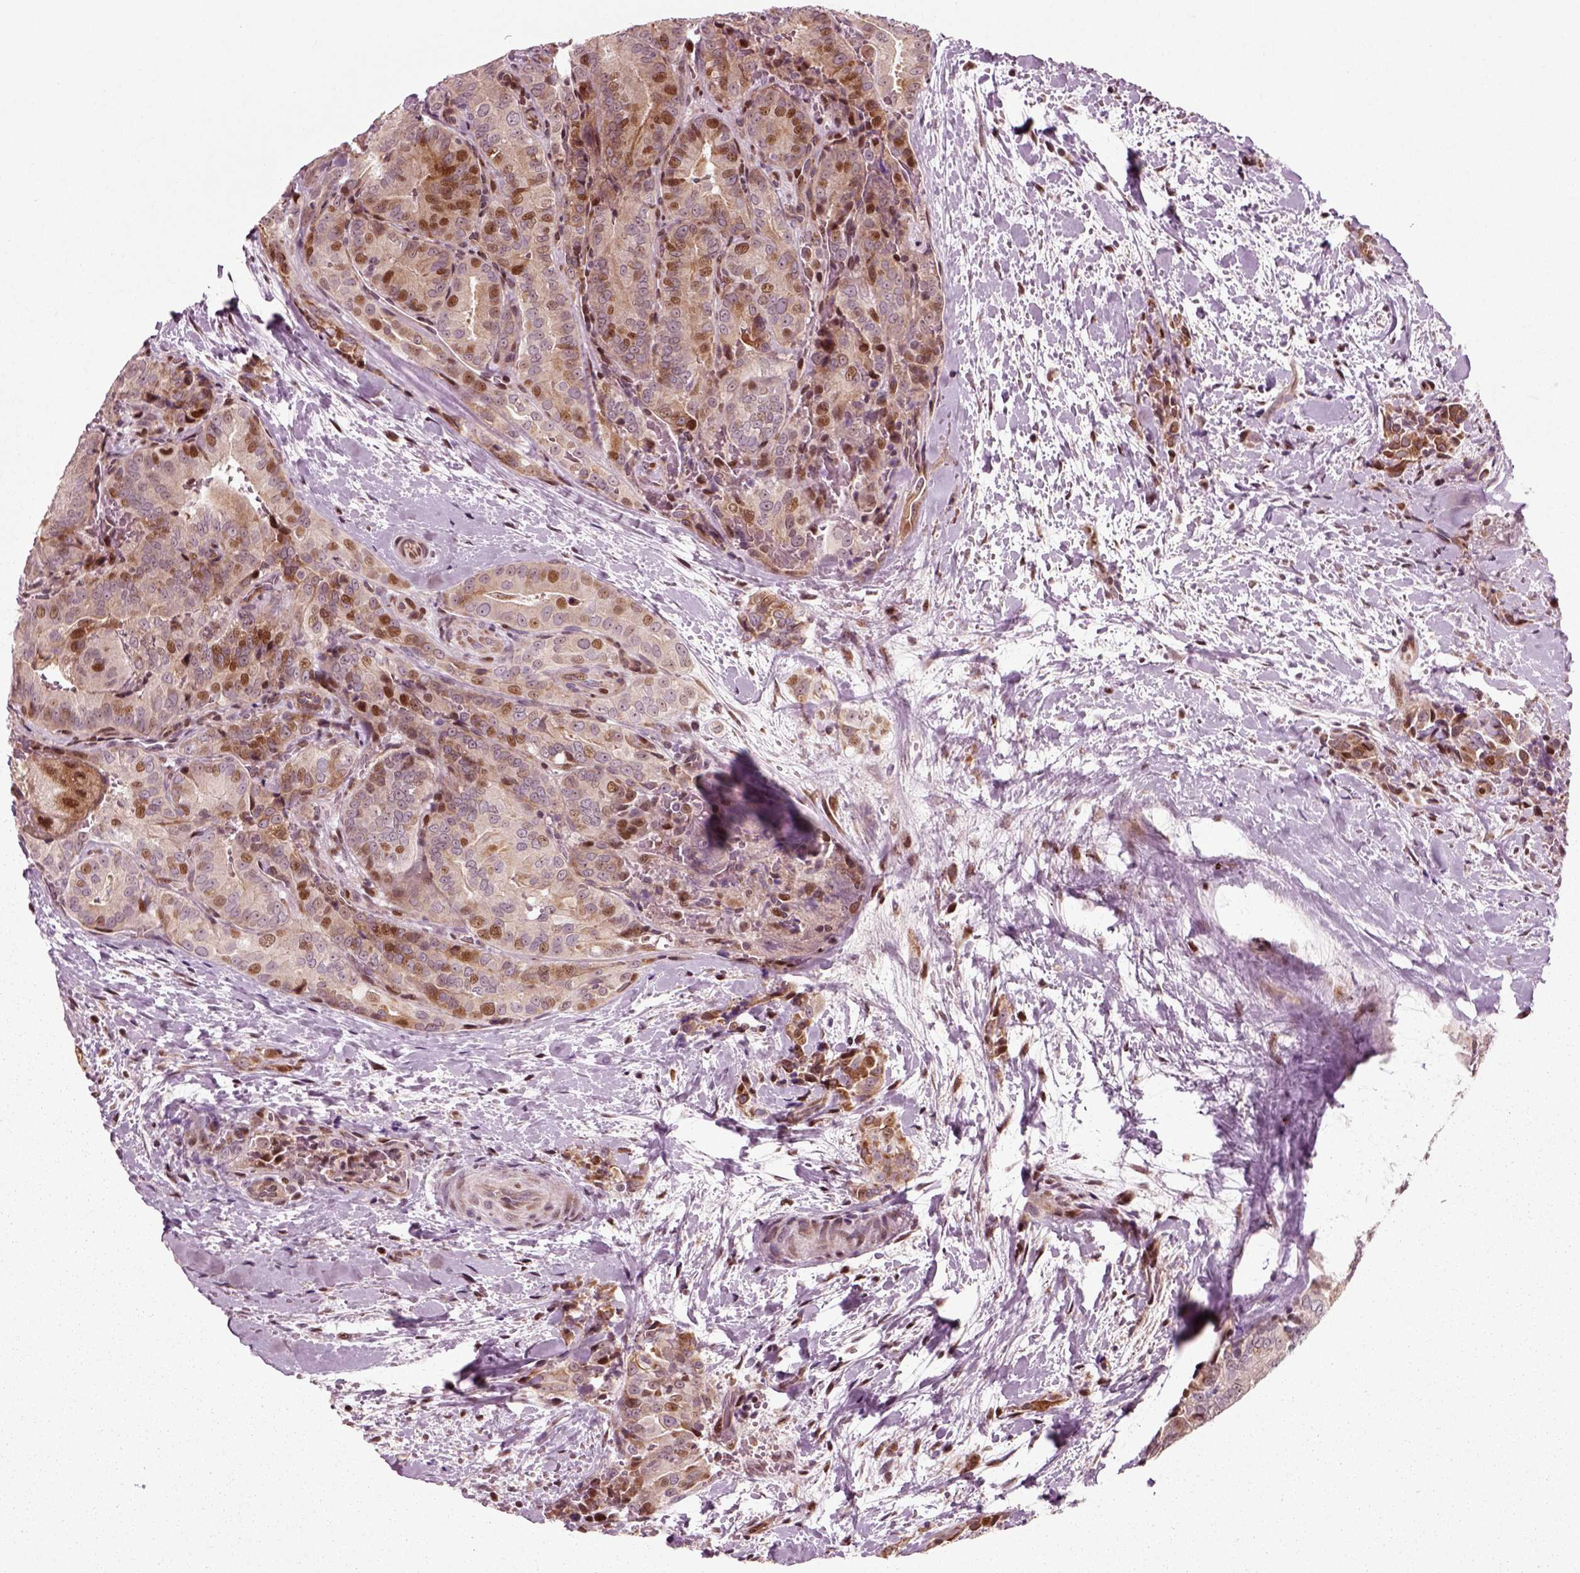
{"staining": {"intensity": "moderate", "quantity": "<25%", "location": "nuclear"}, "tissue": "thyroid cancer", "cell_type": "Tumor cells", "image_type": "cancer", "snomed": [{"axis": "morphology", "description": "Papillary adenocarcinoma, NOS"}, {"axis": "topography", "description": "Thyroid gland"}], "caption": "DAB (3,3'-diaminobenzidine) immunohistochemical staining of human thyroid papillary adenocarcinoma displays moderate nuclear protein staining in approximately <25% of tumor cells. (DAB = brown stain, brightfield microscopy at high magnification).", "gene": "CDC14A", "patient": {"sex": "male", "age": 61}}